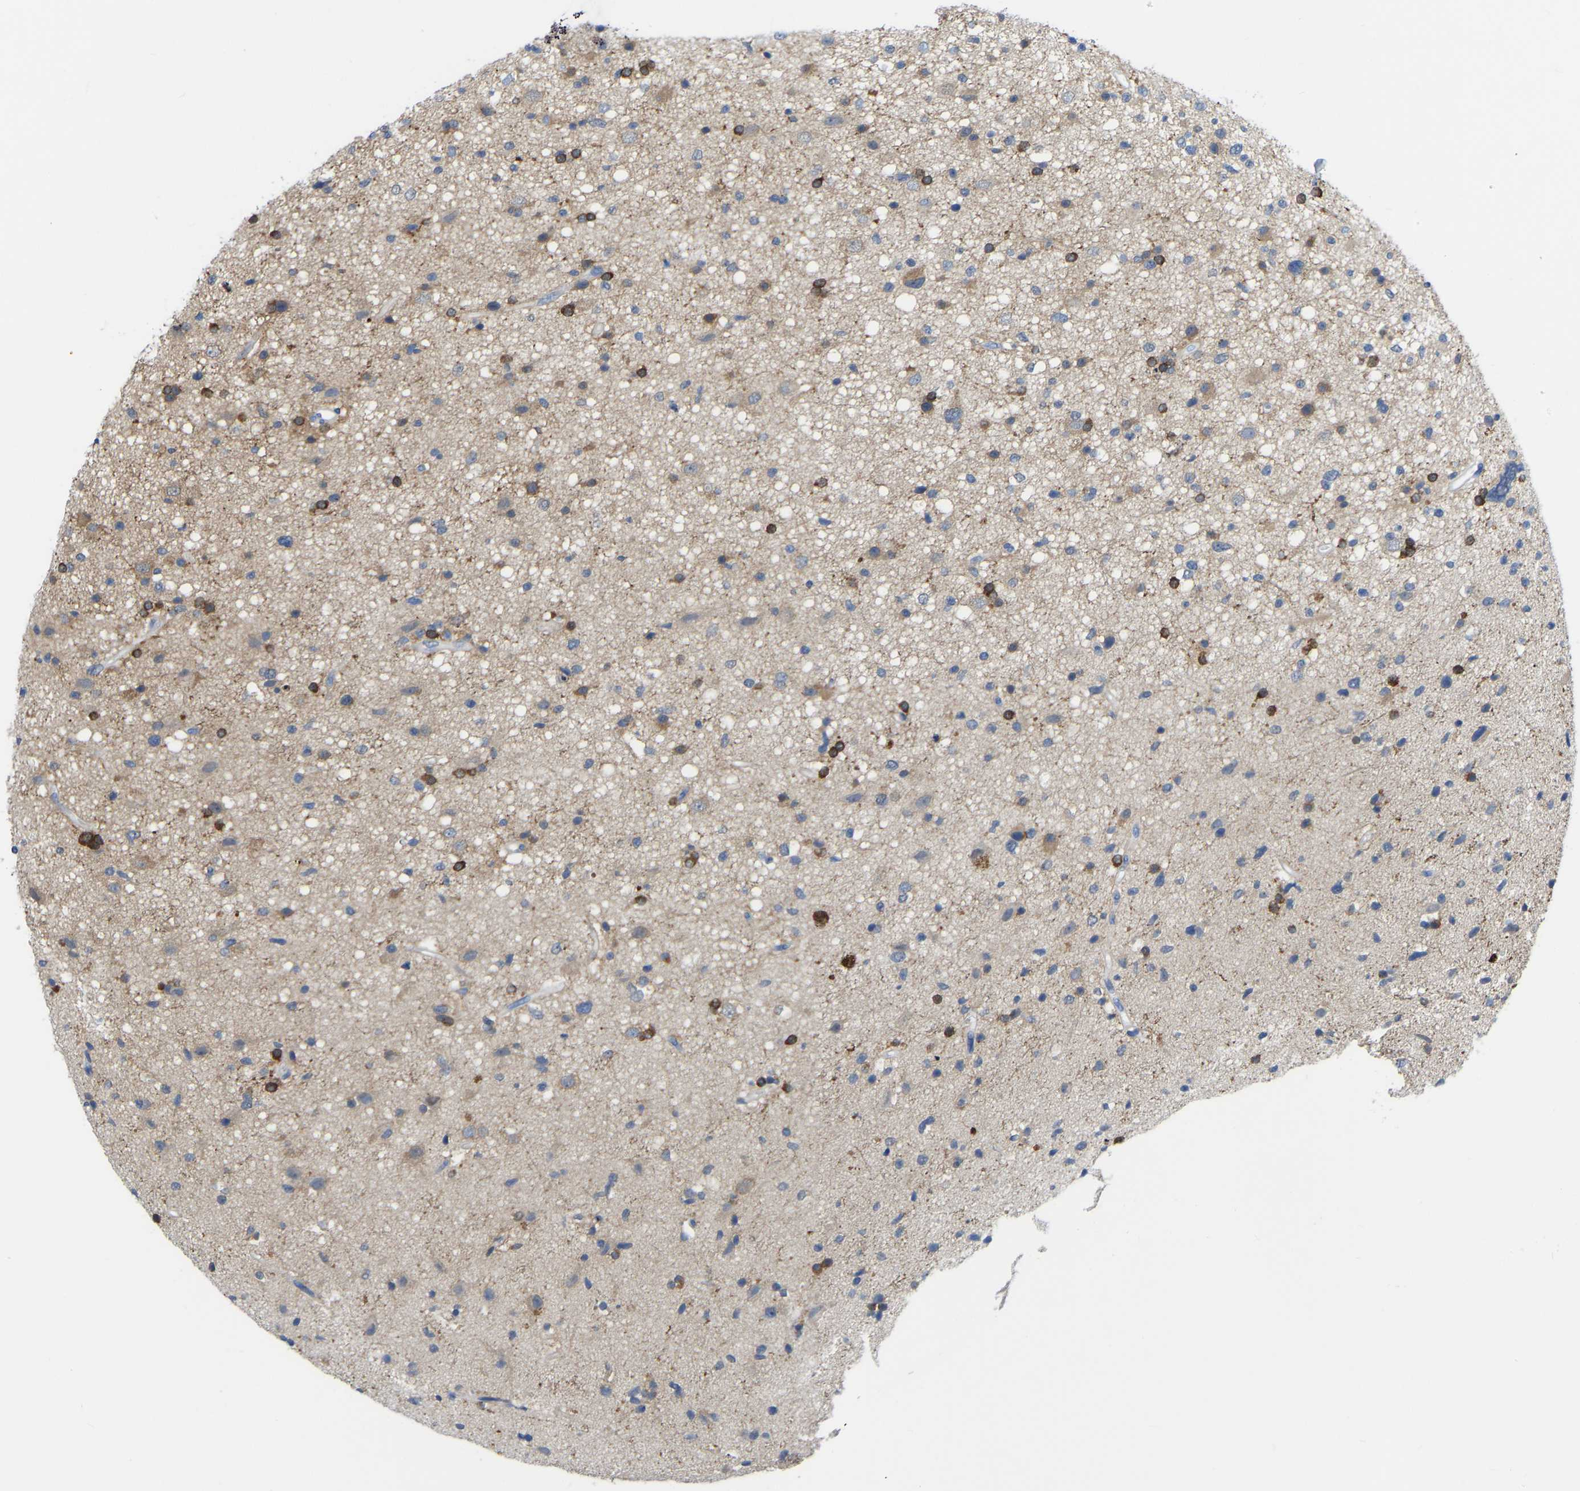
{"staining": {"intensity": "weak", "quantity": ">75%", "location": "cytoplasmic/membranous"}, "tissue": "glioma", "cell_type": "Tumor cells", "image_type": "cancer", "snomed": [{"axis": "morphology", "description": "Glioma, malignant, High grade"}, {"axis": "topography", "description": "Brain"}], "caption": "Protein expression analysis of malignant high-grade glioma demonstrates weak cytoplasmic/membranous staining in approximately >75% of tumor cells.", "gene": "ABTB2", "patient": {"sex": "male", "age": 33}}